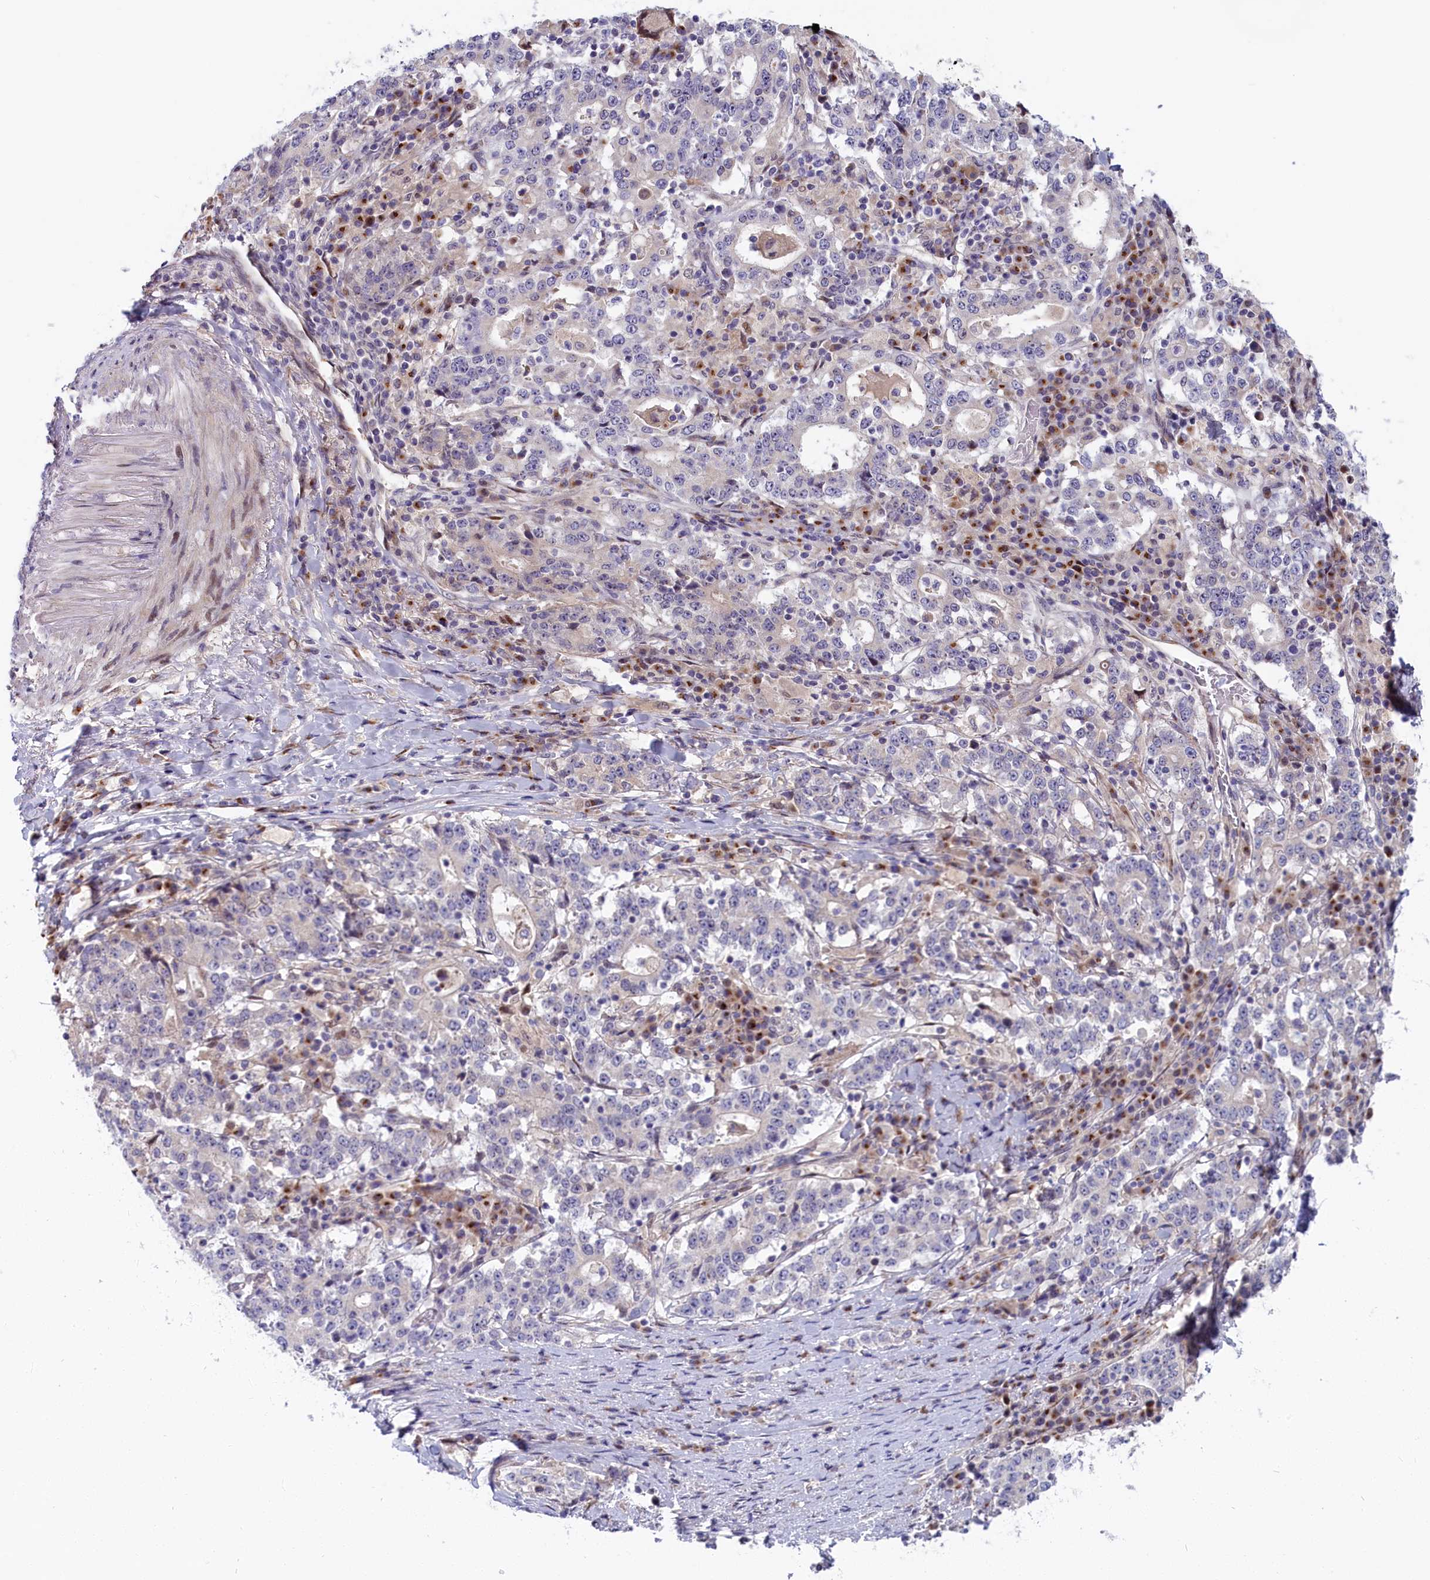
{"staining": {"intensity": "negative", "quantity": "none", "location": "none"}, "tissue": "stomach cancer", "cell_type": "Tumor cells", "image_type": "cancer", "snomed": [{"axis": "morphology", "description": "Adenocarcinoma, NOS"}, {"axis": "topography", "description": "Stomach"}], "caption": "IHC micrograph of neoplastic tissue: stomach cancer stained with DAB (3,3'-diaminobenzidine) displays no significant protein positivity in tumor cells.", "gene": "CHST12", "patient": {"sex": "male", "age": 59}}